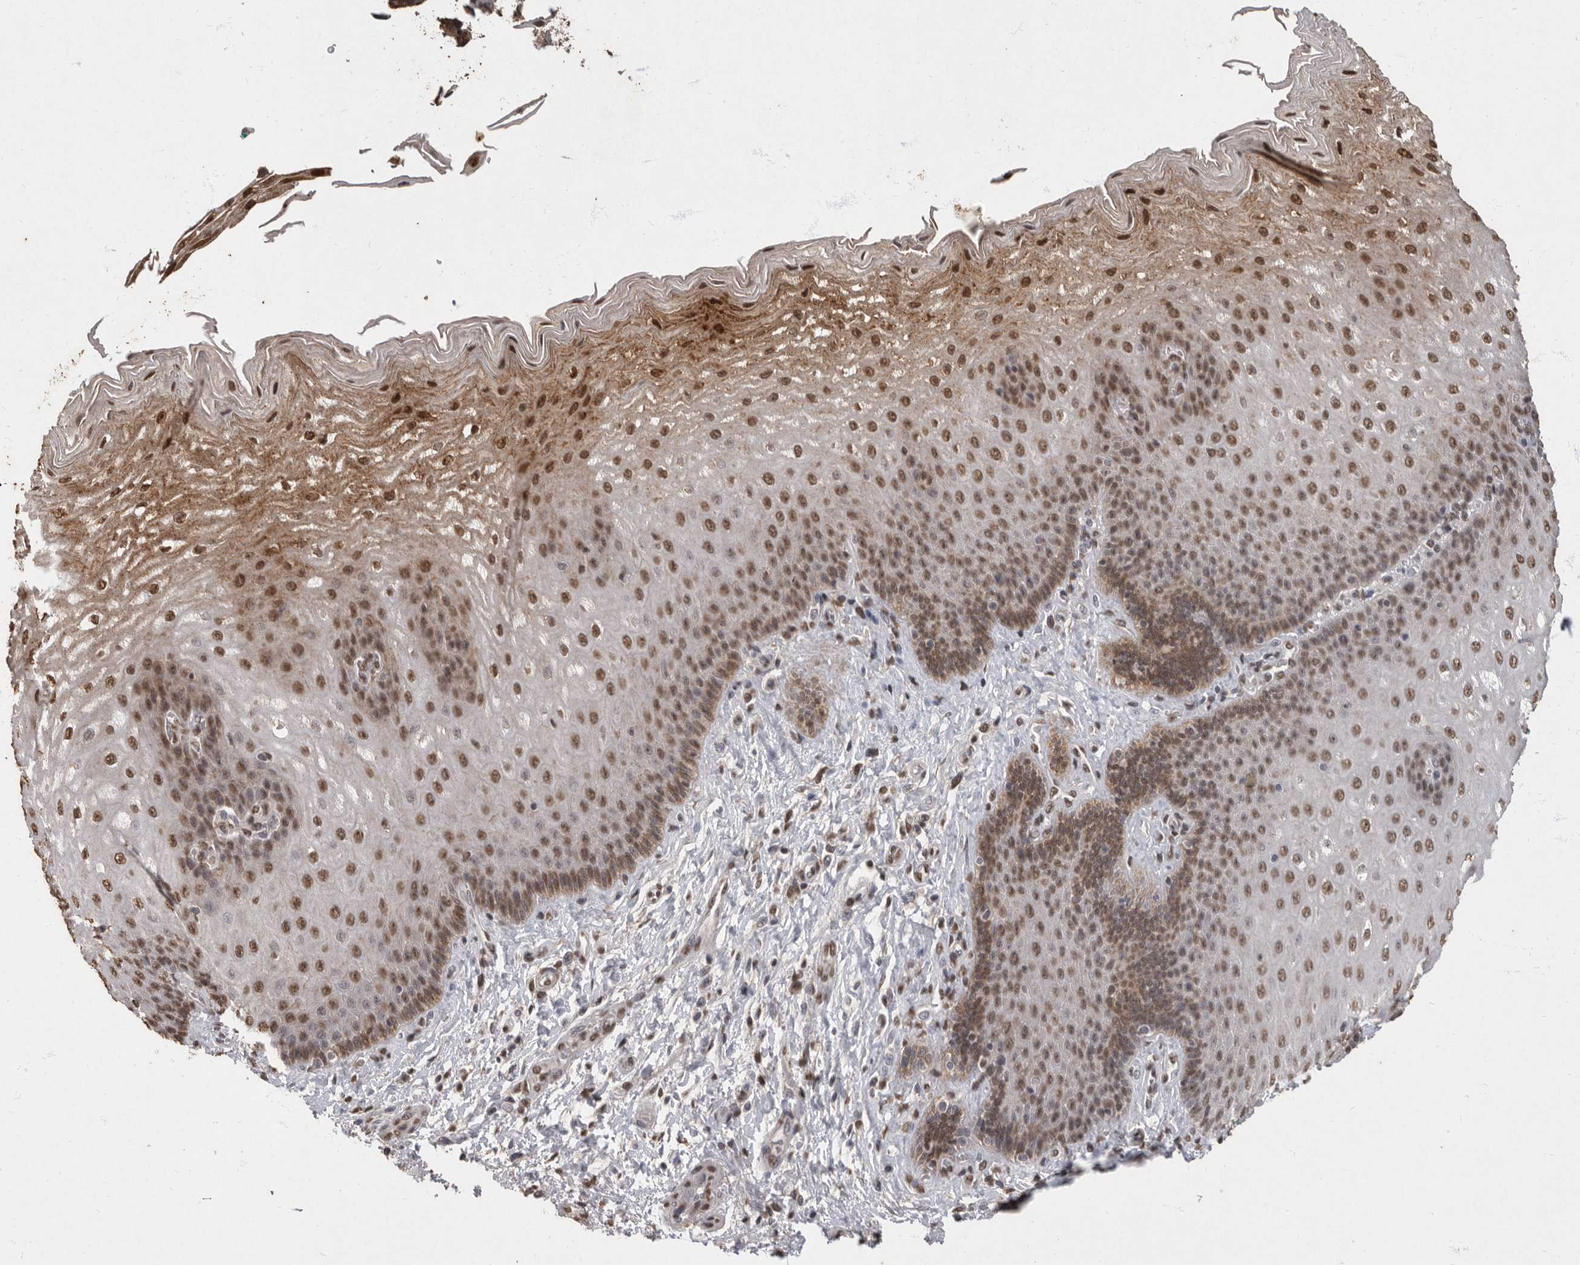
{"staining": {"intensity": "strong", "quantity": ">75%", "location": "cytoplasmic/membranous,nuclear"}, "tissue": "esophagus", "cell_type": "Squamous epithelial cells", "image_type": "normal", "snomed": [{"axis": "morphology", "description": "Normal tissue, NOS"}, {"axis": "topography", "description": "Esophagus"}], "caption": "The immunohistochemical stain highlights strong cytoplasmic/membranous,nuclear positivity in squamous epithelial cells of benign esophagus. The staining was performed using DAB (3,3'-diaminobenzidine) to visualize the protein expression in brown, while the nuclei were stained in blue with hematoxylin (Magnification: 20x).", "gene": "NBL1", "patient": {"sex": "male", "age": 54}}